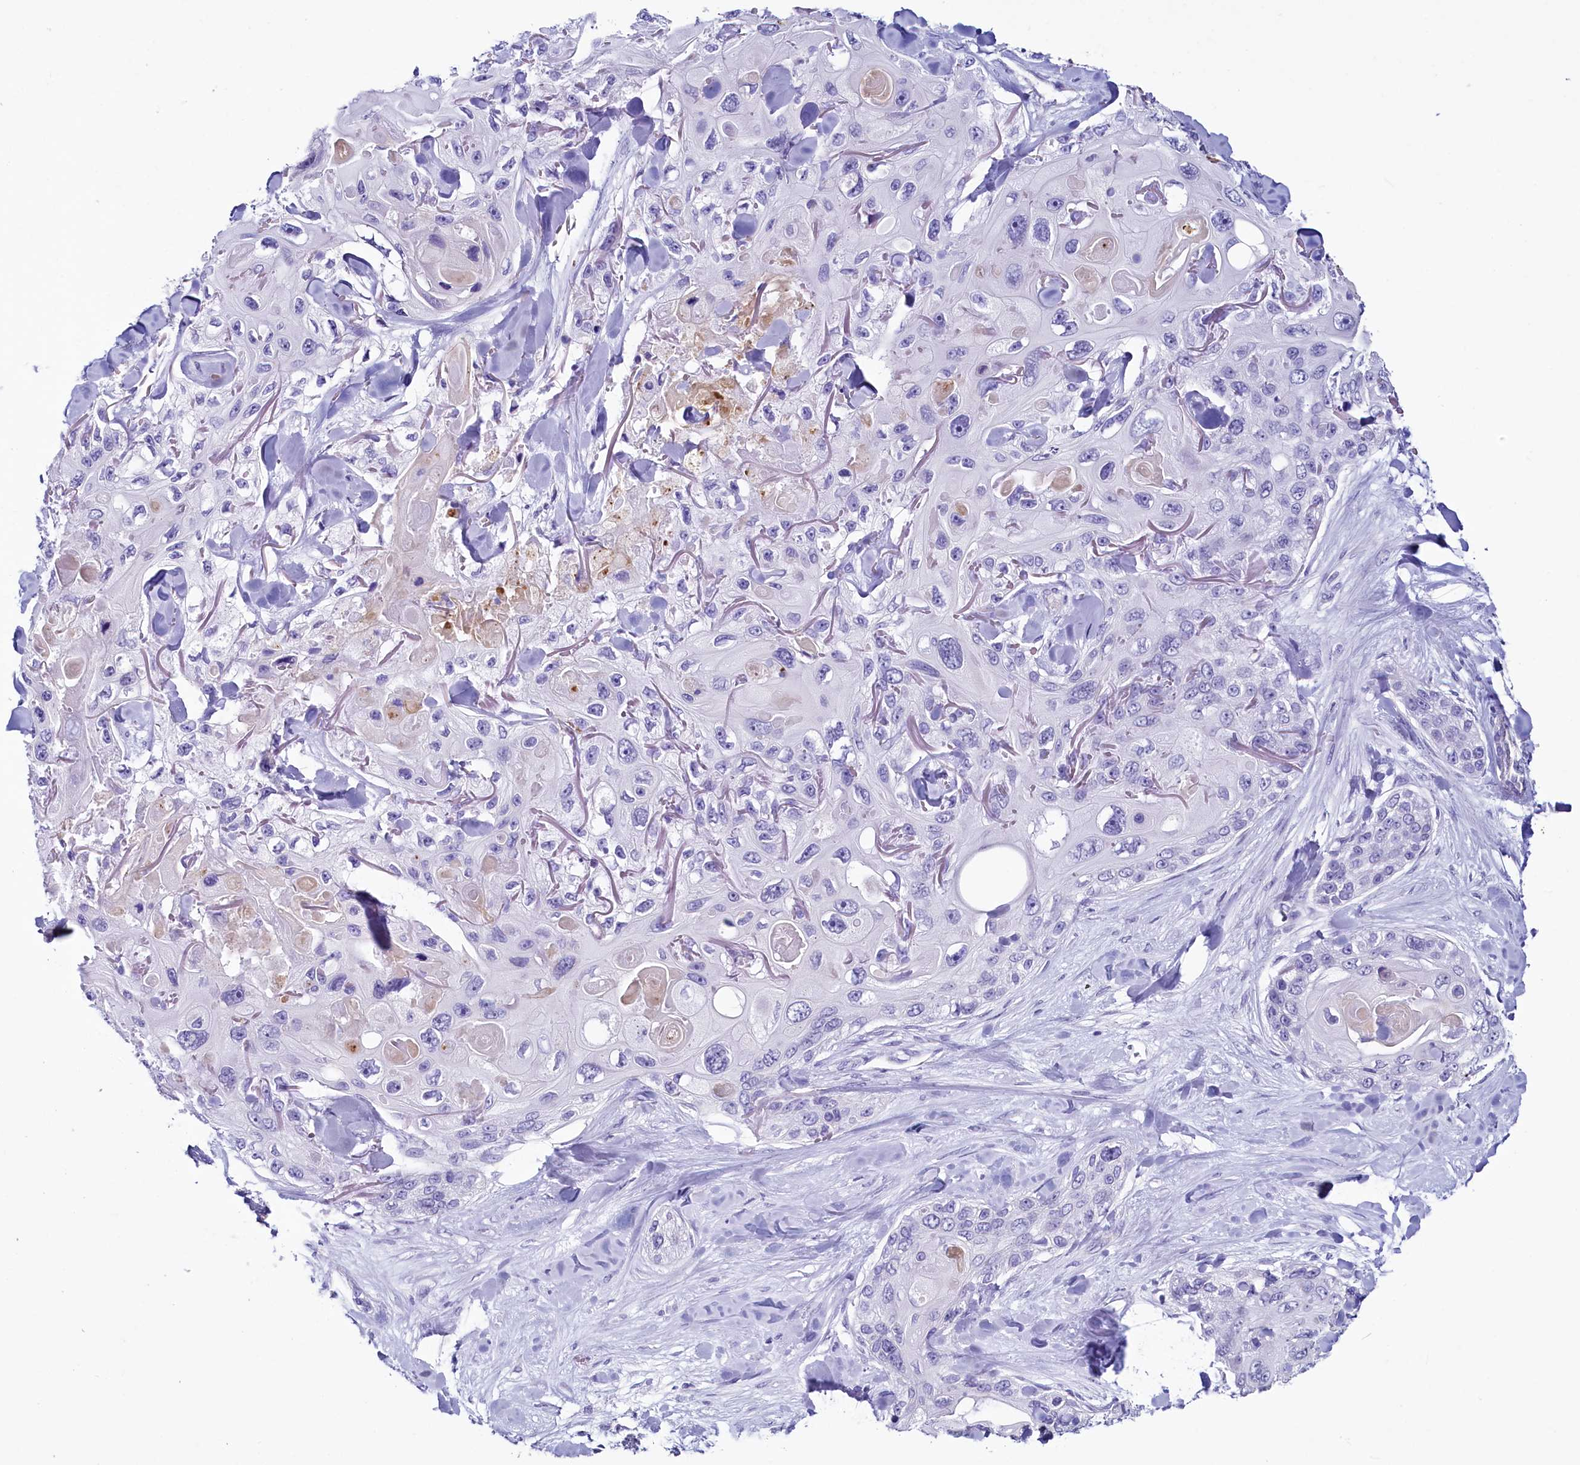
{"staining": {"intensity": "negative", "quantity": "none", "location": "none"}, "tissue": "skin cancer", "cell_type": "Tumor cells", "image_type": "cancer", "snomed": [{"axis": "morphology", "description": "Normal tissue, NOS"}, {"axis": "morphology", "description": "Squamous cell carcinoma, NOS"}, {"axis": "topography", "description": "Skin"}], "caption": "An immunohistochemistry micrograph of skin squamous cell carcinoma is shown. There is no staining in tumor cells of skin squamous cell carcinoma.", "gene": "INSC", "patient": {"sex": "male", "age": 72}}